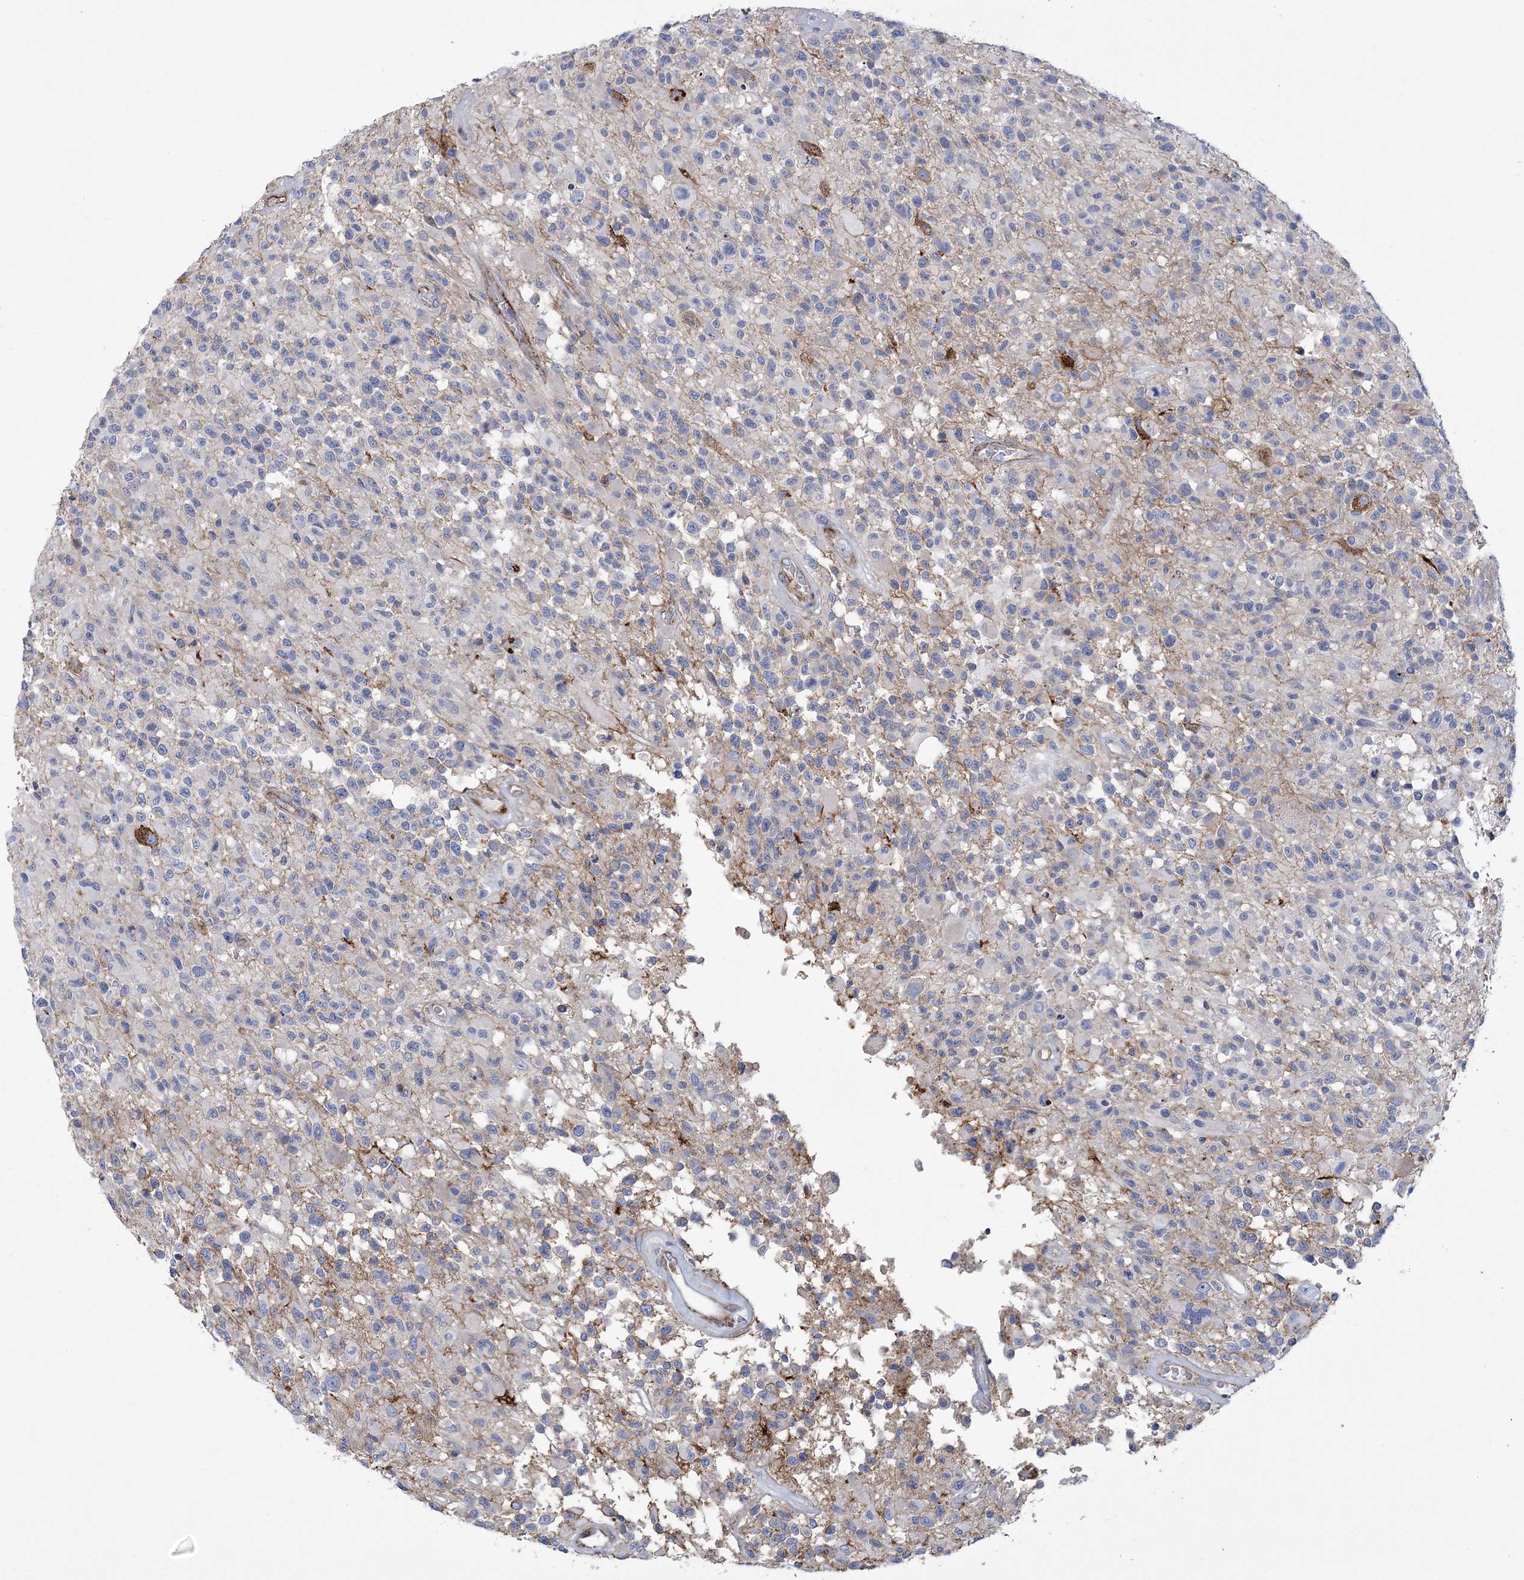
{"staining": {"intensity": "negative", "quantity": "none", "location": "none"}, "tissue": "glioma", "cell_type": "Tumor cells", "image_type": "cancer", "snomed": [{"axis": "morphology", "description": "Glioma, malignant, High grade"}, {"axis": "morphology", "description": "Glioblastoma, NOS"}, {"axis": "topography", "description": "Brain"}], "caption": "DAB (3,3'-diaminobenzidine) immunohistochemical staining of malignant high-grade glioma demonstrates no significant staining in tumor cells.", "gene": "ARSJ", "patient": {"sex": "male", "age": 60}}